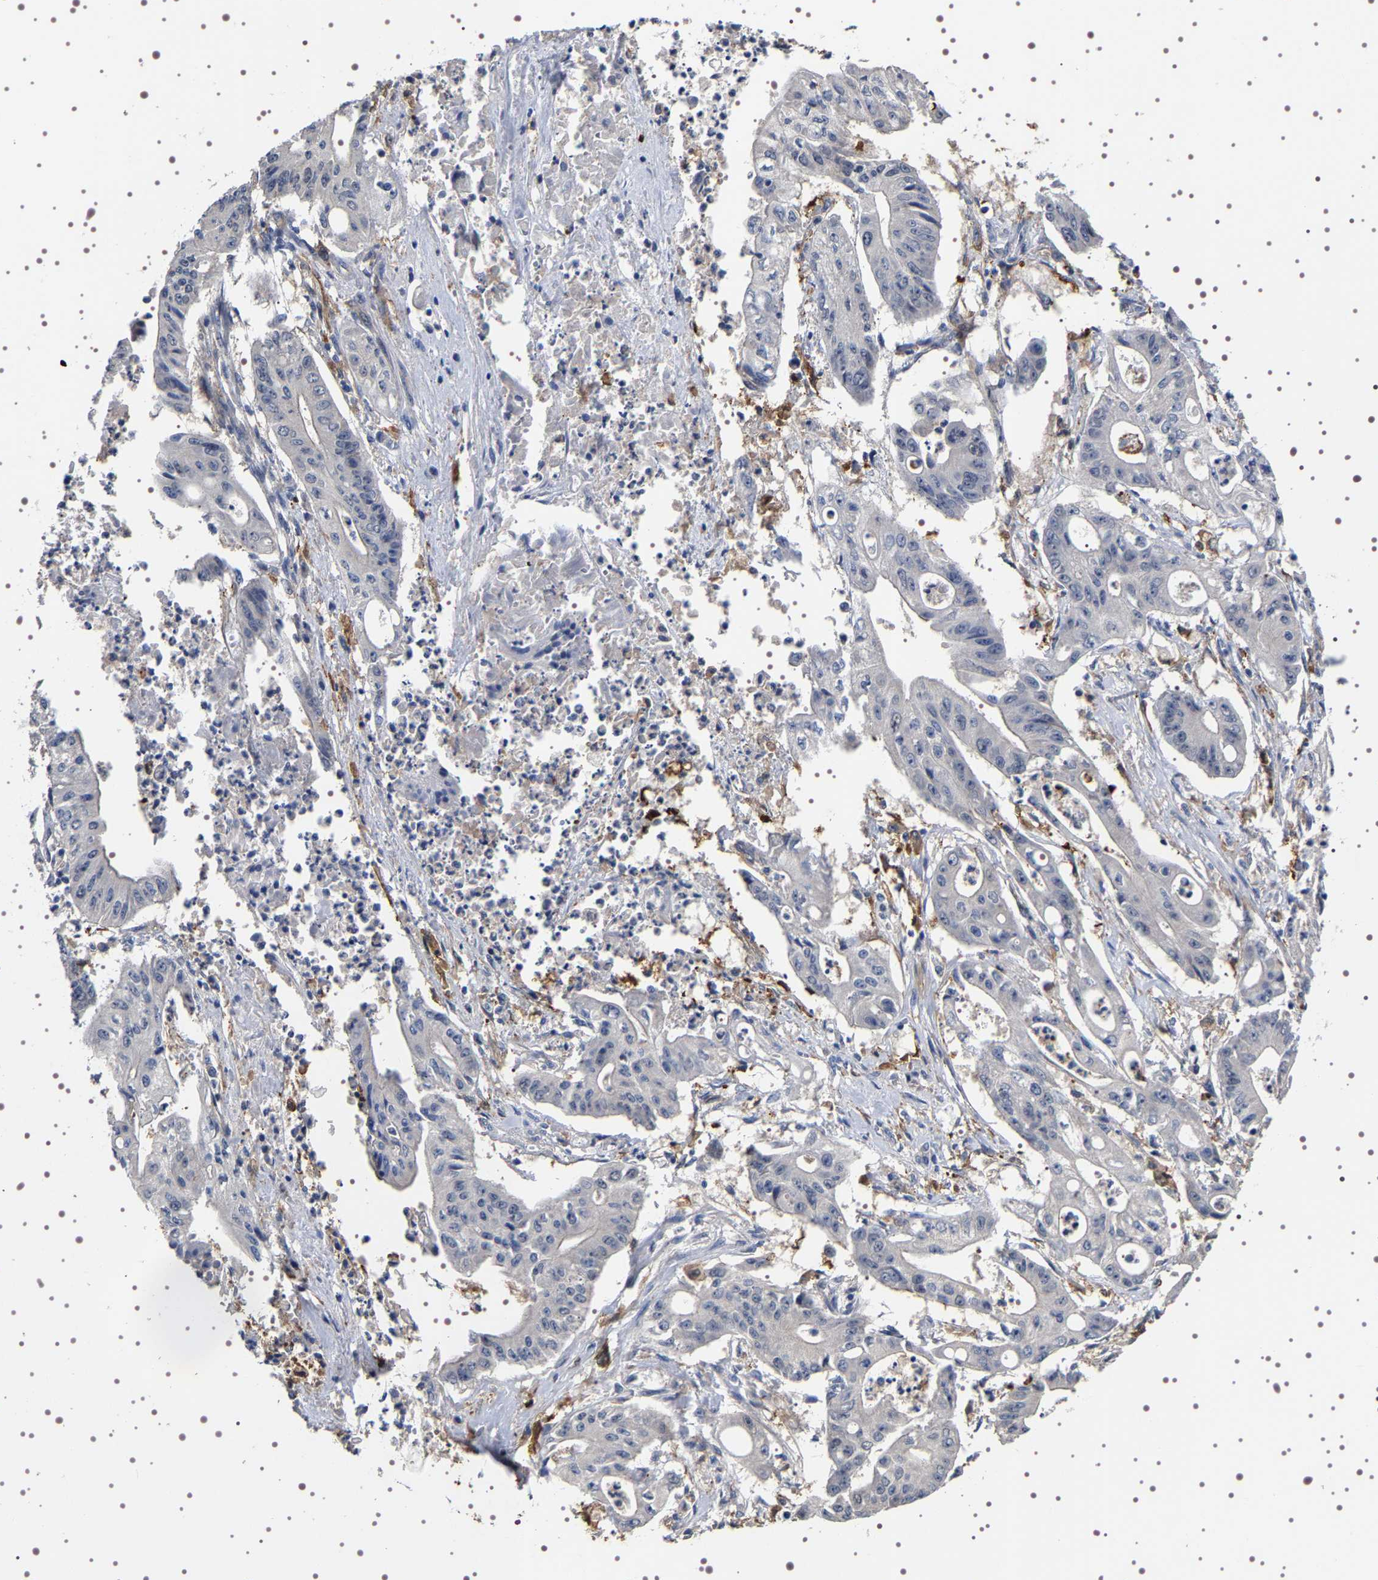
{"staining": {"intensity": "negative", "quantity": "none", "location": "none"}, "tissue": "pancreatic cancer", "cell_type": "Tumor cells", "image_type": "cancer", "snomed": [{"axis": "morphology", "description": "Normal tissue, NOS"}, {"axis": "topography", "description": "Lymph node"}], "caption": "This is an immunohistochemistry image of pancreatic cancer. There is no staining in tumor cells.", "gene": "ALPL", "patient": {"sex": "male", "age": 62}}